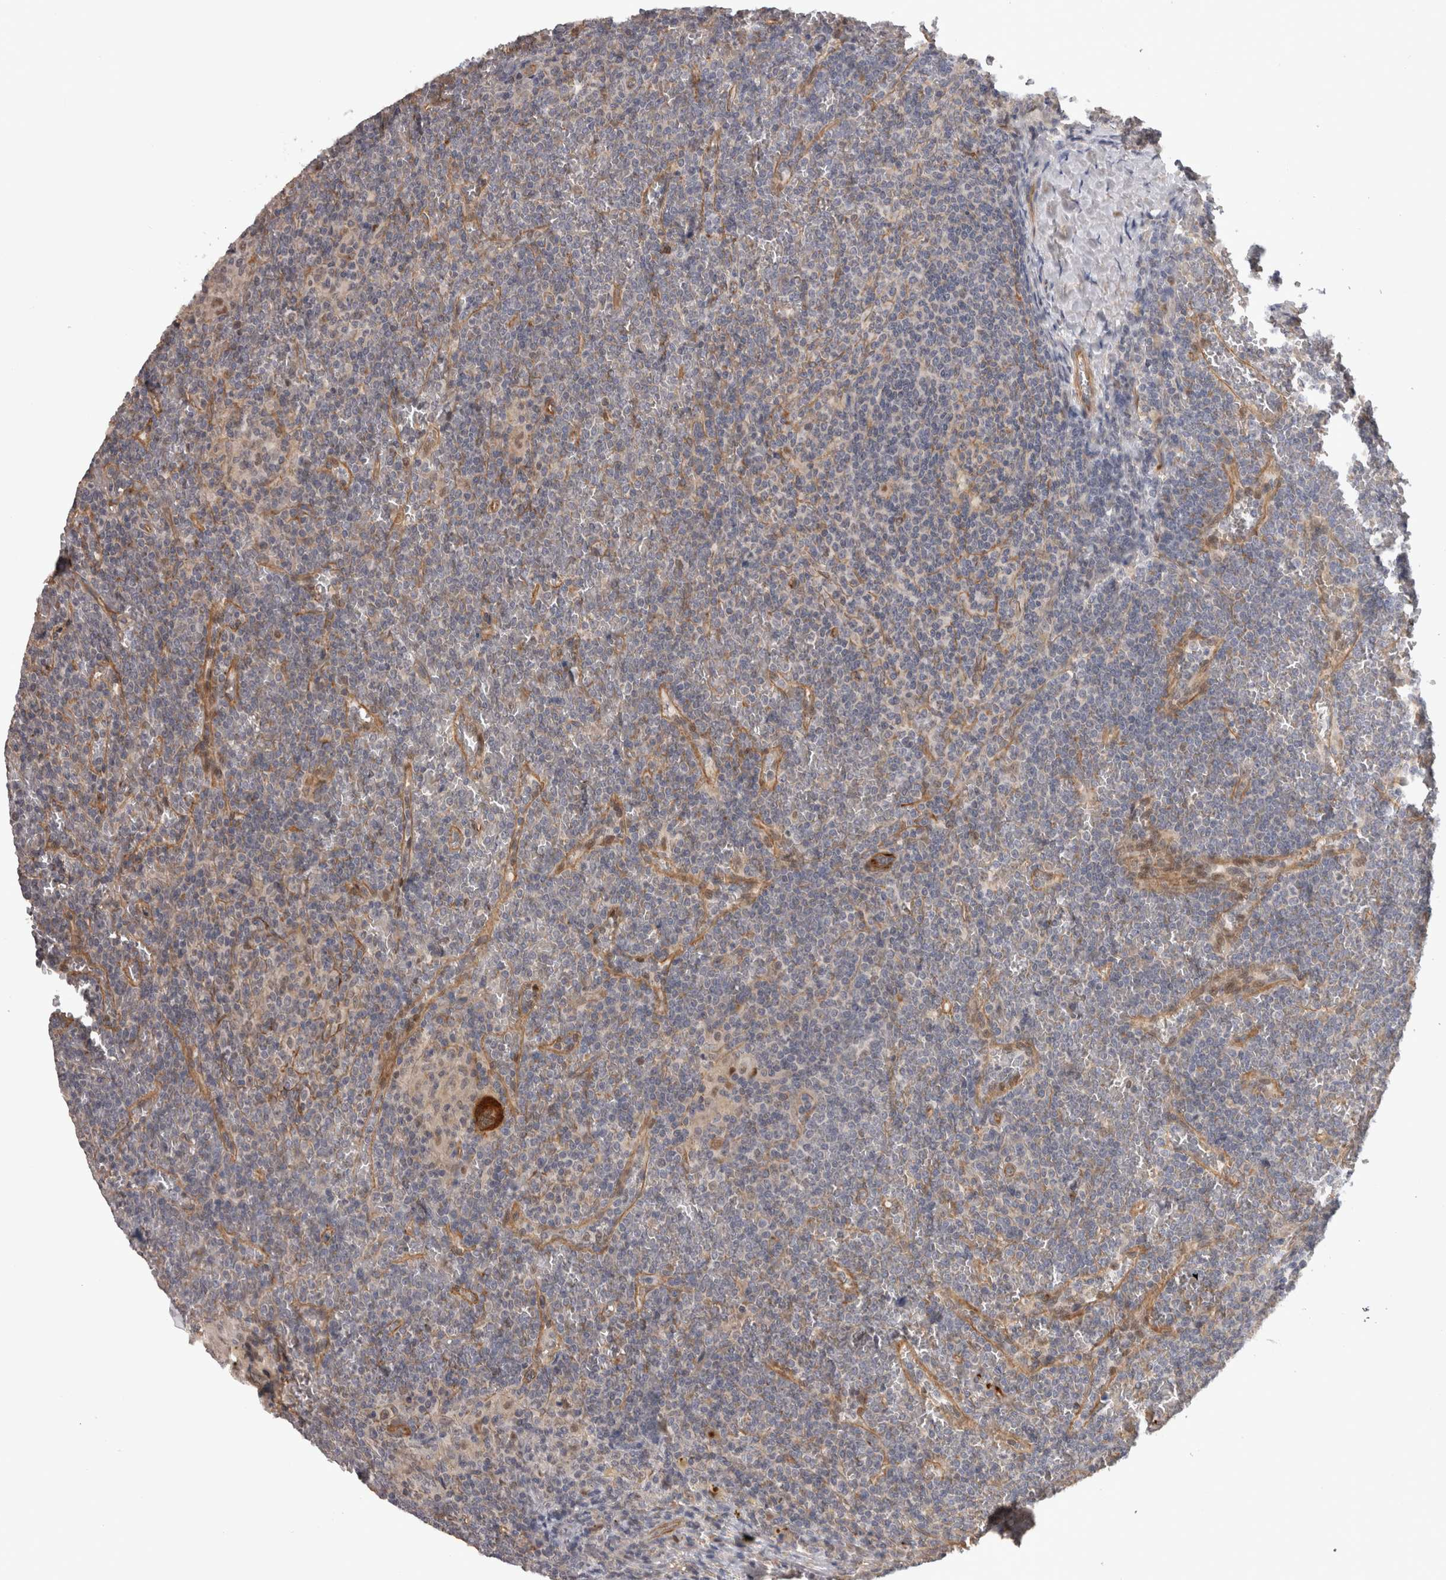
{"staining": {"intensity": "negative", "quantity": "none", "location": "none"}, "tissue": "lymphoma", "cell_type": "Tumor cells", "image_type": "cancer", "snomed": [{"axis": "morphology", "description": "Malignant lymphoma, non-Hodgkin's type, Low grade"}, {"axis": "topography", "description": "Spleen"}], "caption": "An image of human low-grade malignant lymphoma, non-Hodgkin's type is negative for staining in tumor cells.", "gene": "RMDN1", "patient": {"sex": "female", "age": 19}}